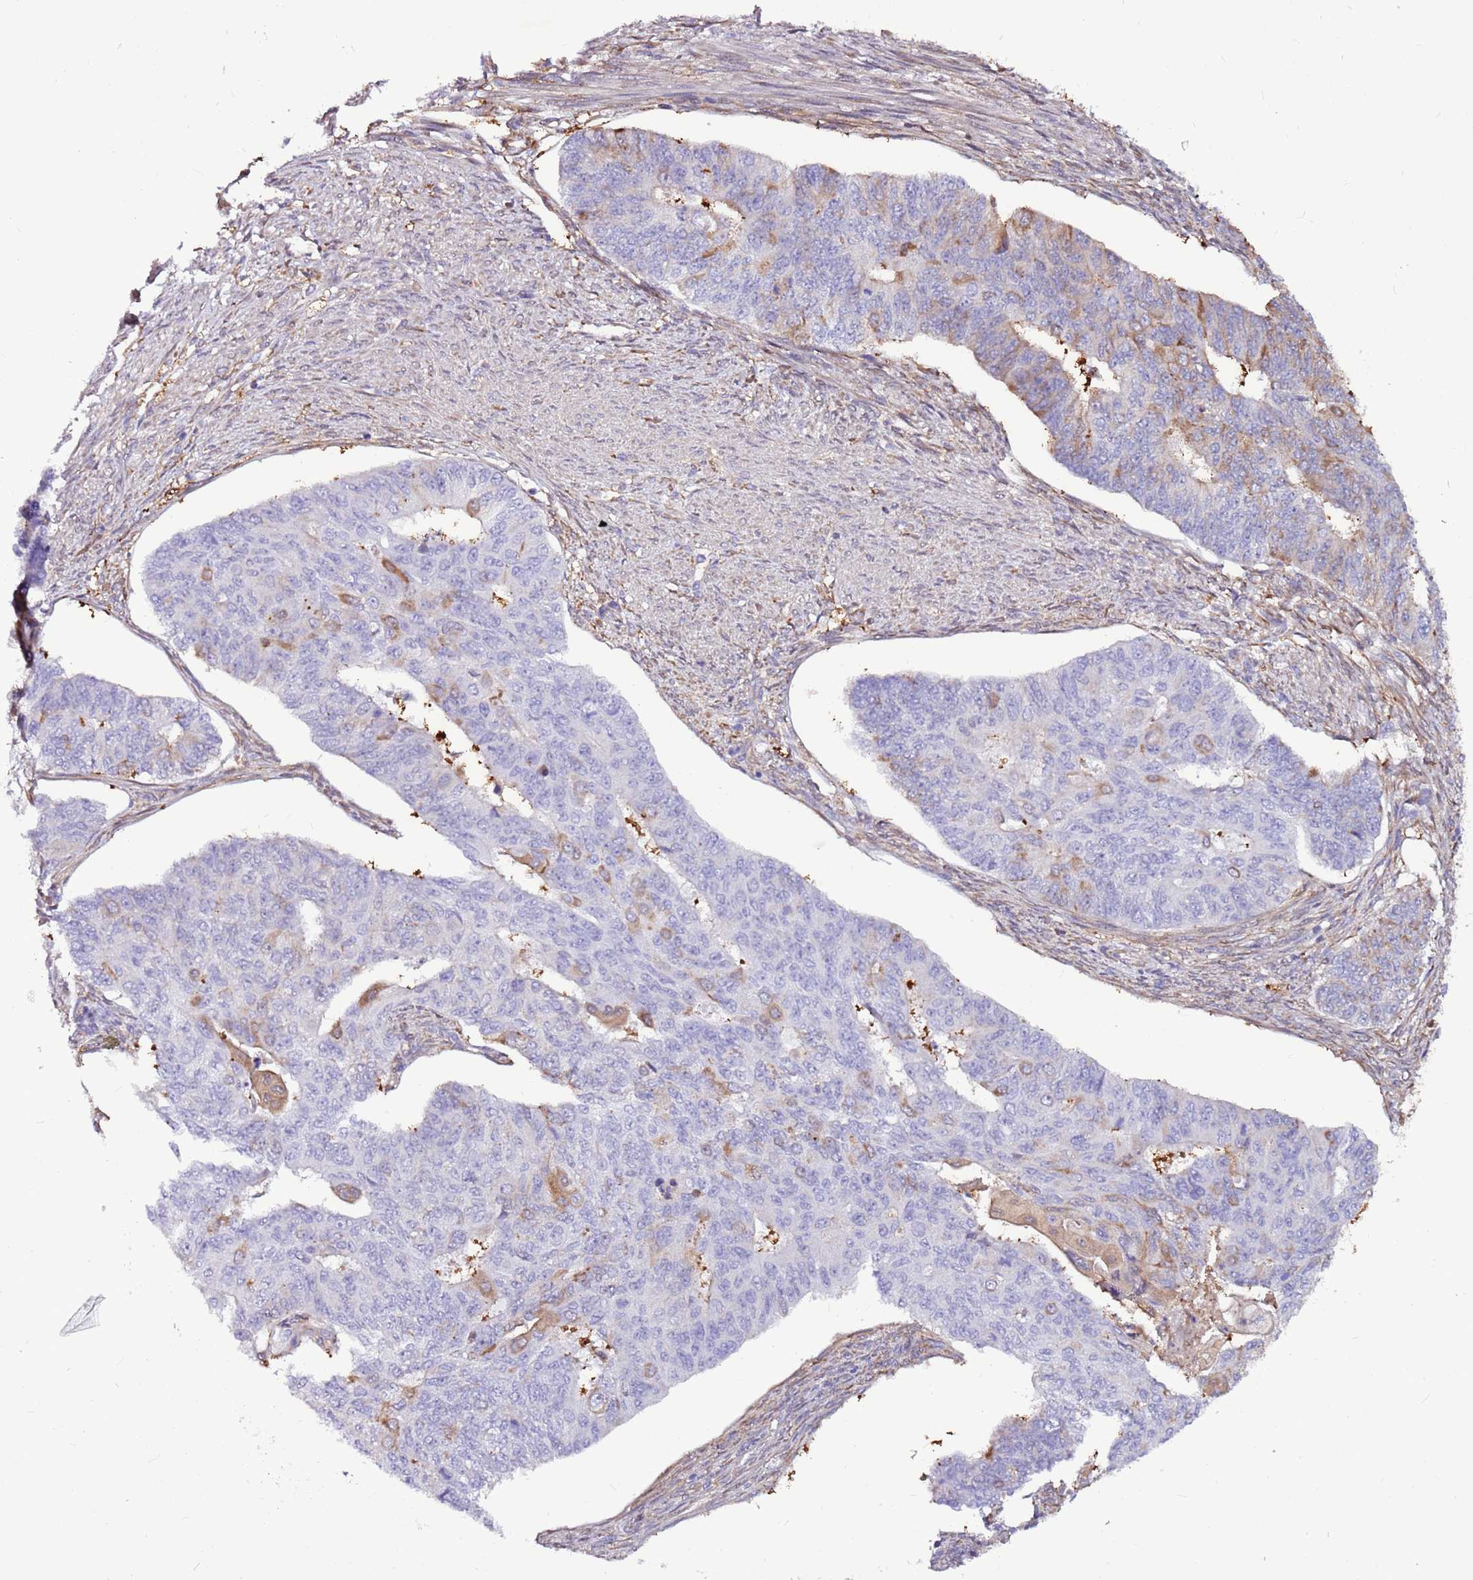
{"staining": {"intensity": "negative", "quantity": "none", "location": "none"}, "tissue": "endometrial cancer", "cell_type": "Tumor cells", "image_type": "cancer", "snomed": [{"axis": "morphology", "description": "Adenocarcinoma, NOS"}, {"axis": "topography", "description": "Endometrium"}], "caption": "High power microscopy photomicrograph of an immunohistochemistry (IHC) photomicrograph of endometrial adenocarcinoma, revealing no significant staining in tumor cells.", "gene": "ATXN2L", "patient": {"sex": "female", "age": 32}}